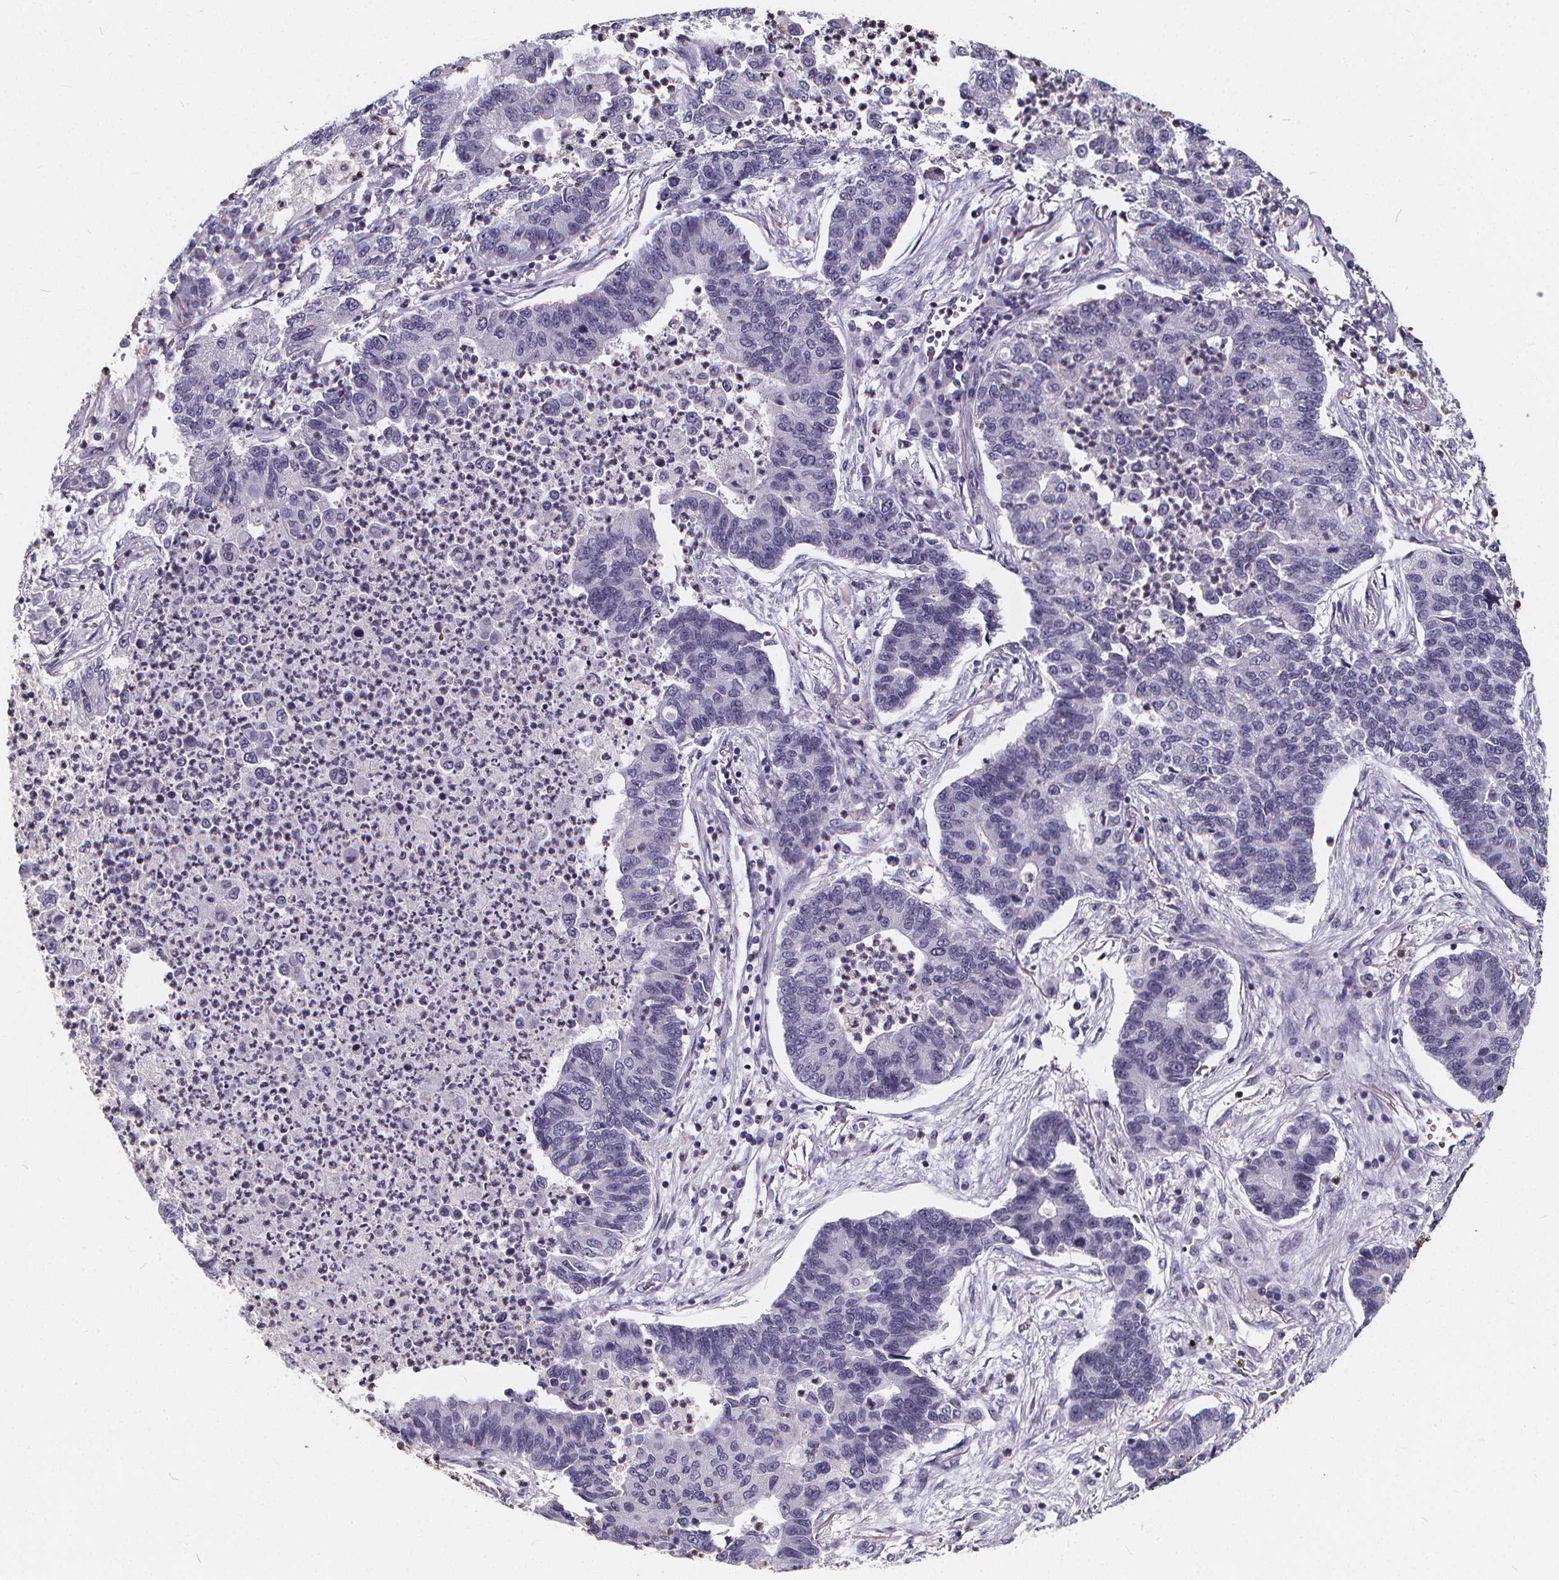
{"staining": {"intensity": "negative", "quantity": "none", "location": "none"}, "tissue": "lung cancer", "cell_type": "Tumor cells", "image_type": "cancer", "snomed": [{"axis": "morphology", "description": "Adenocarcinoma, NOS"}, {"axis": "topography", "description": "Lung"}], "caption": "Tumor cells show no significant positivity in lung adenocarcinoma.", "gene": "SPEF2", "patient": {"sex": "female", "age": 57}}